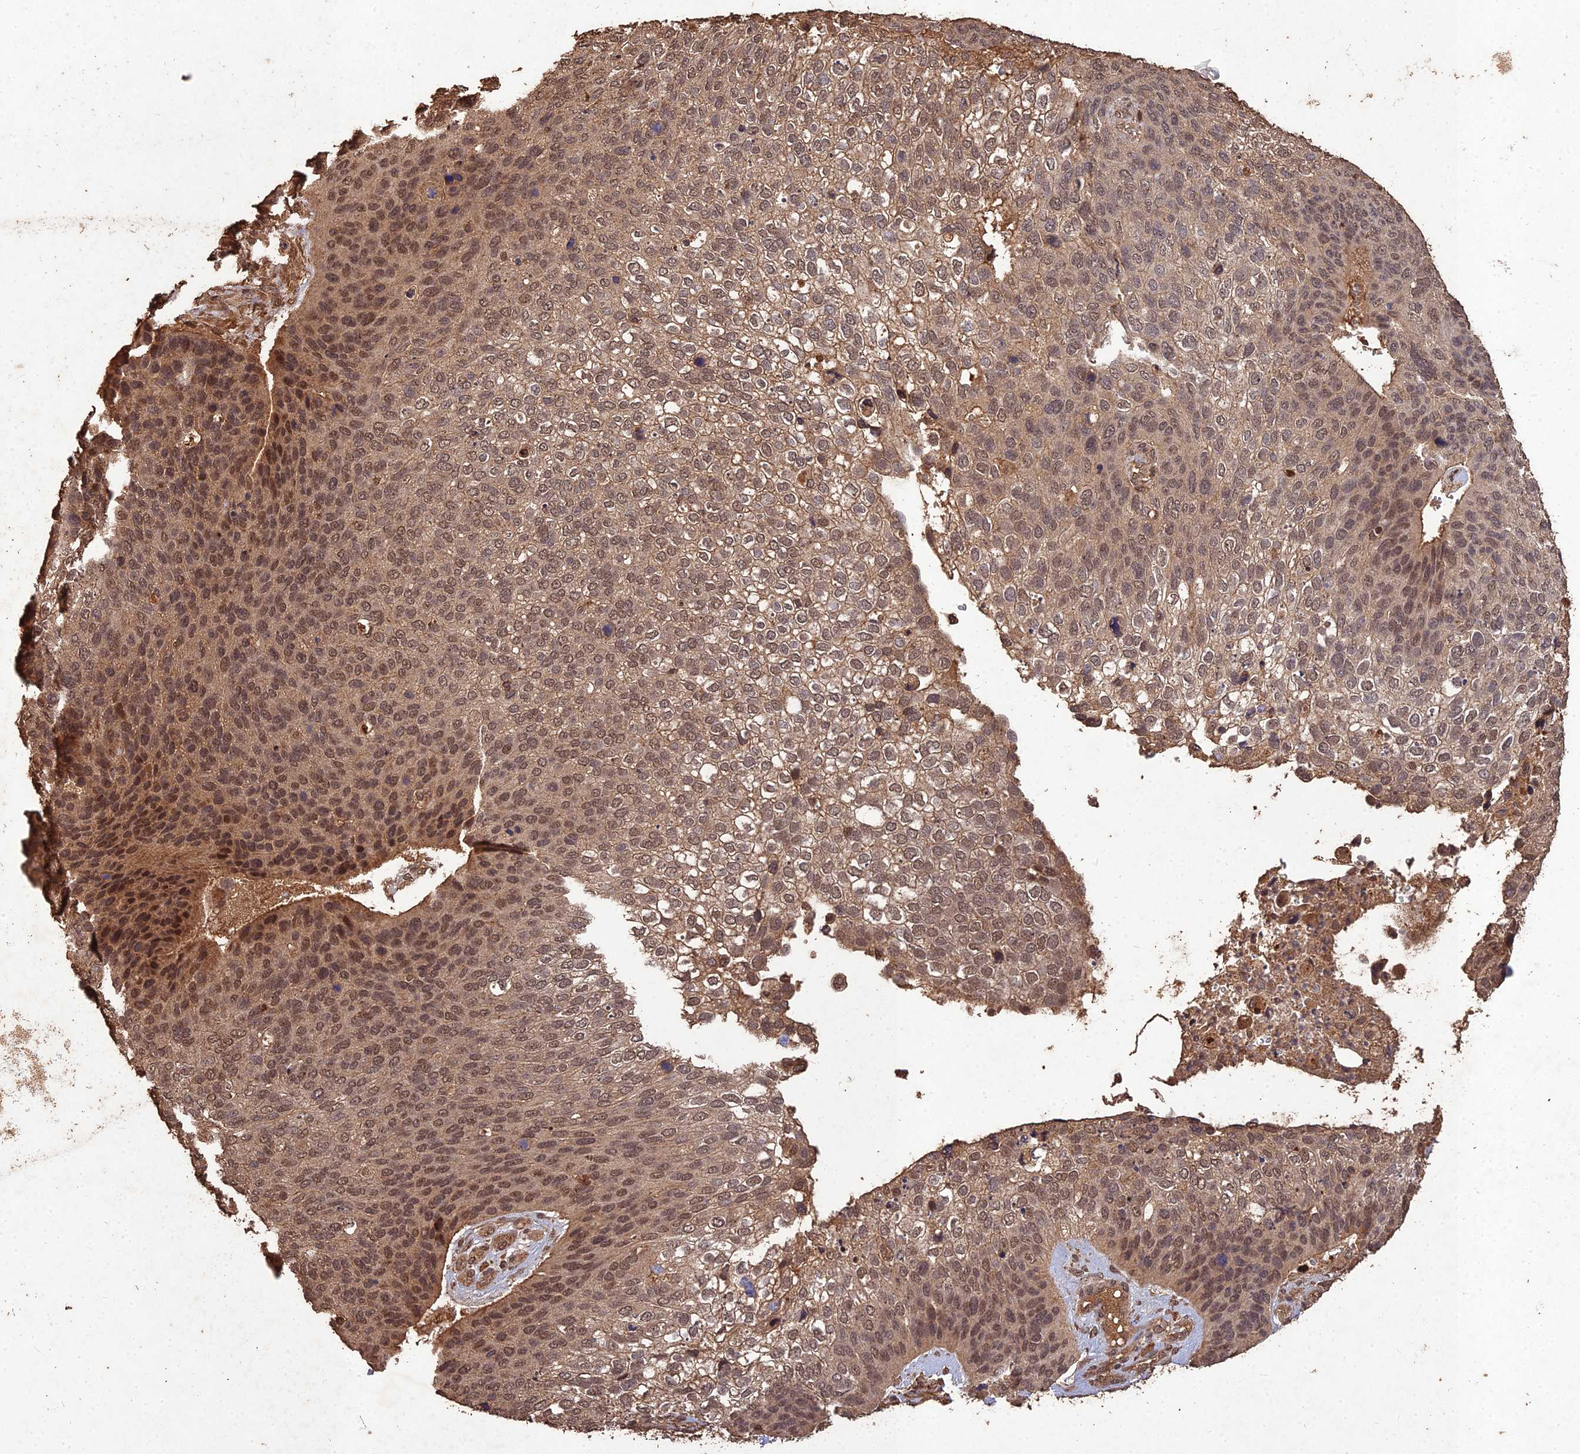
{"staining": {"intensity": "moderate", "quantity": ">75%", "location": "cytoplasmic/membranous,nuclear"}, "tissue": "skin cancer", "cell_type": "Tumor cells", "image_type": "cancer", "snomed": [{"axis": "morphology", "description": "Basal cell carcinoma"}, {"axis": "topography", "description": "Skin"}], "caption": "Protein expression analysis of human skin basal cell carcinoma reveals moderate cytoplasmic/membranous and nuclear positivity in about >75% of tumor cells. The protein is shown in brown color, while the nuclei are stained blue.", "gene": "SYMPK", "patient": {"sex": "female", "age": 74}}